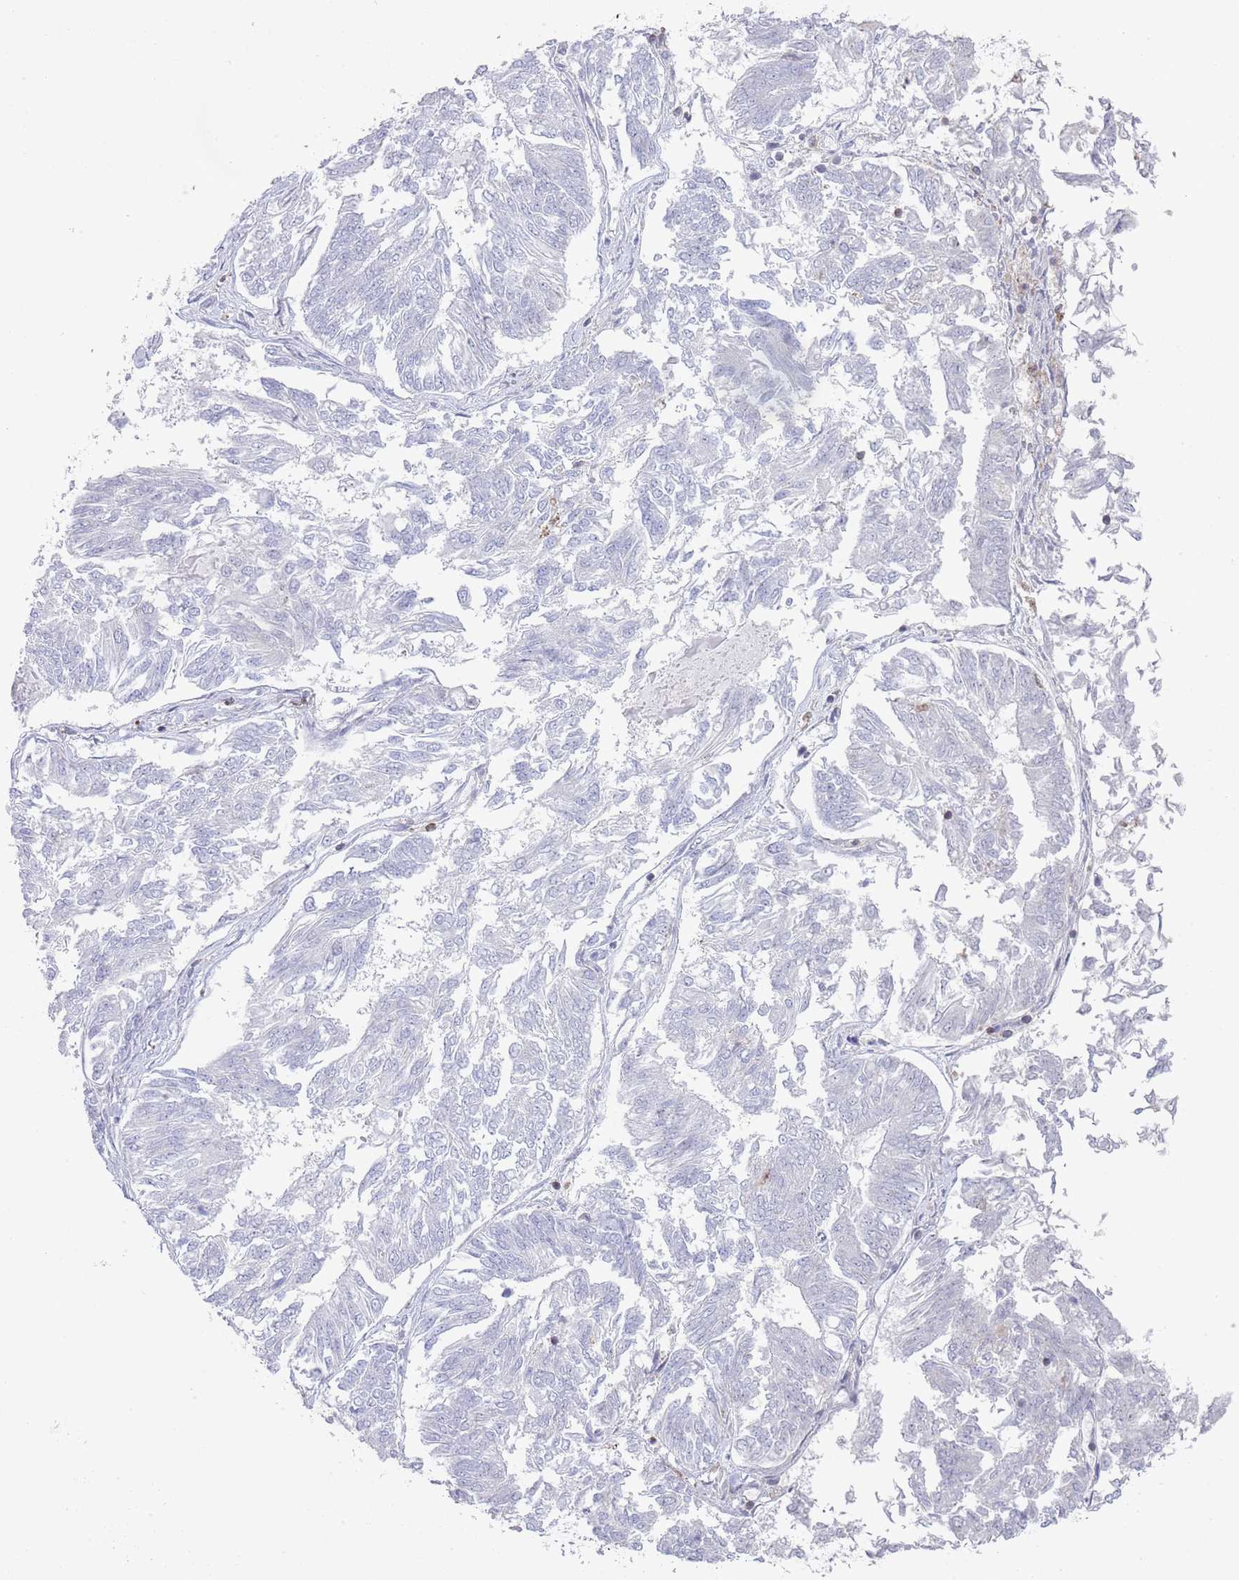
{"staining": {"intensity": "negative", "quantity": "none", "location": "none"}, "tissue": "endometrial cancer", "cell_type": "Tumor cells", "image_type": "cancer", "snomed": [{"axis": "morphology", "description": "Adenocarcinoma, NOS"}, {"axis": "topography", "description": "Endometrium"}], "caption": "This is a micrograph of immunohistochemistry staining of adenocarcinoma (endometrial), which shows no staining in tumor cells.", "gene": "LPXN", "patient": {"sex": "female", "age": 58}}